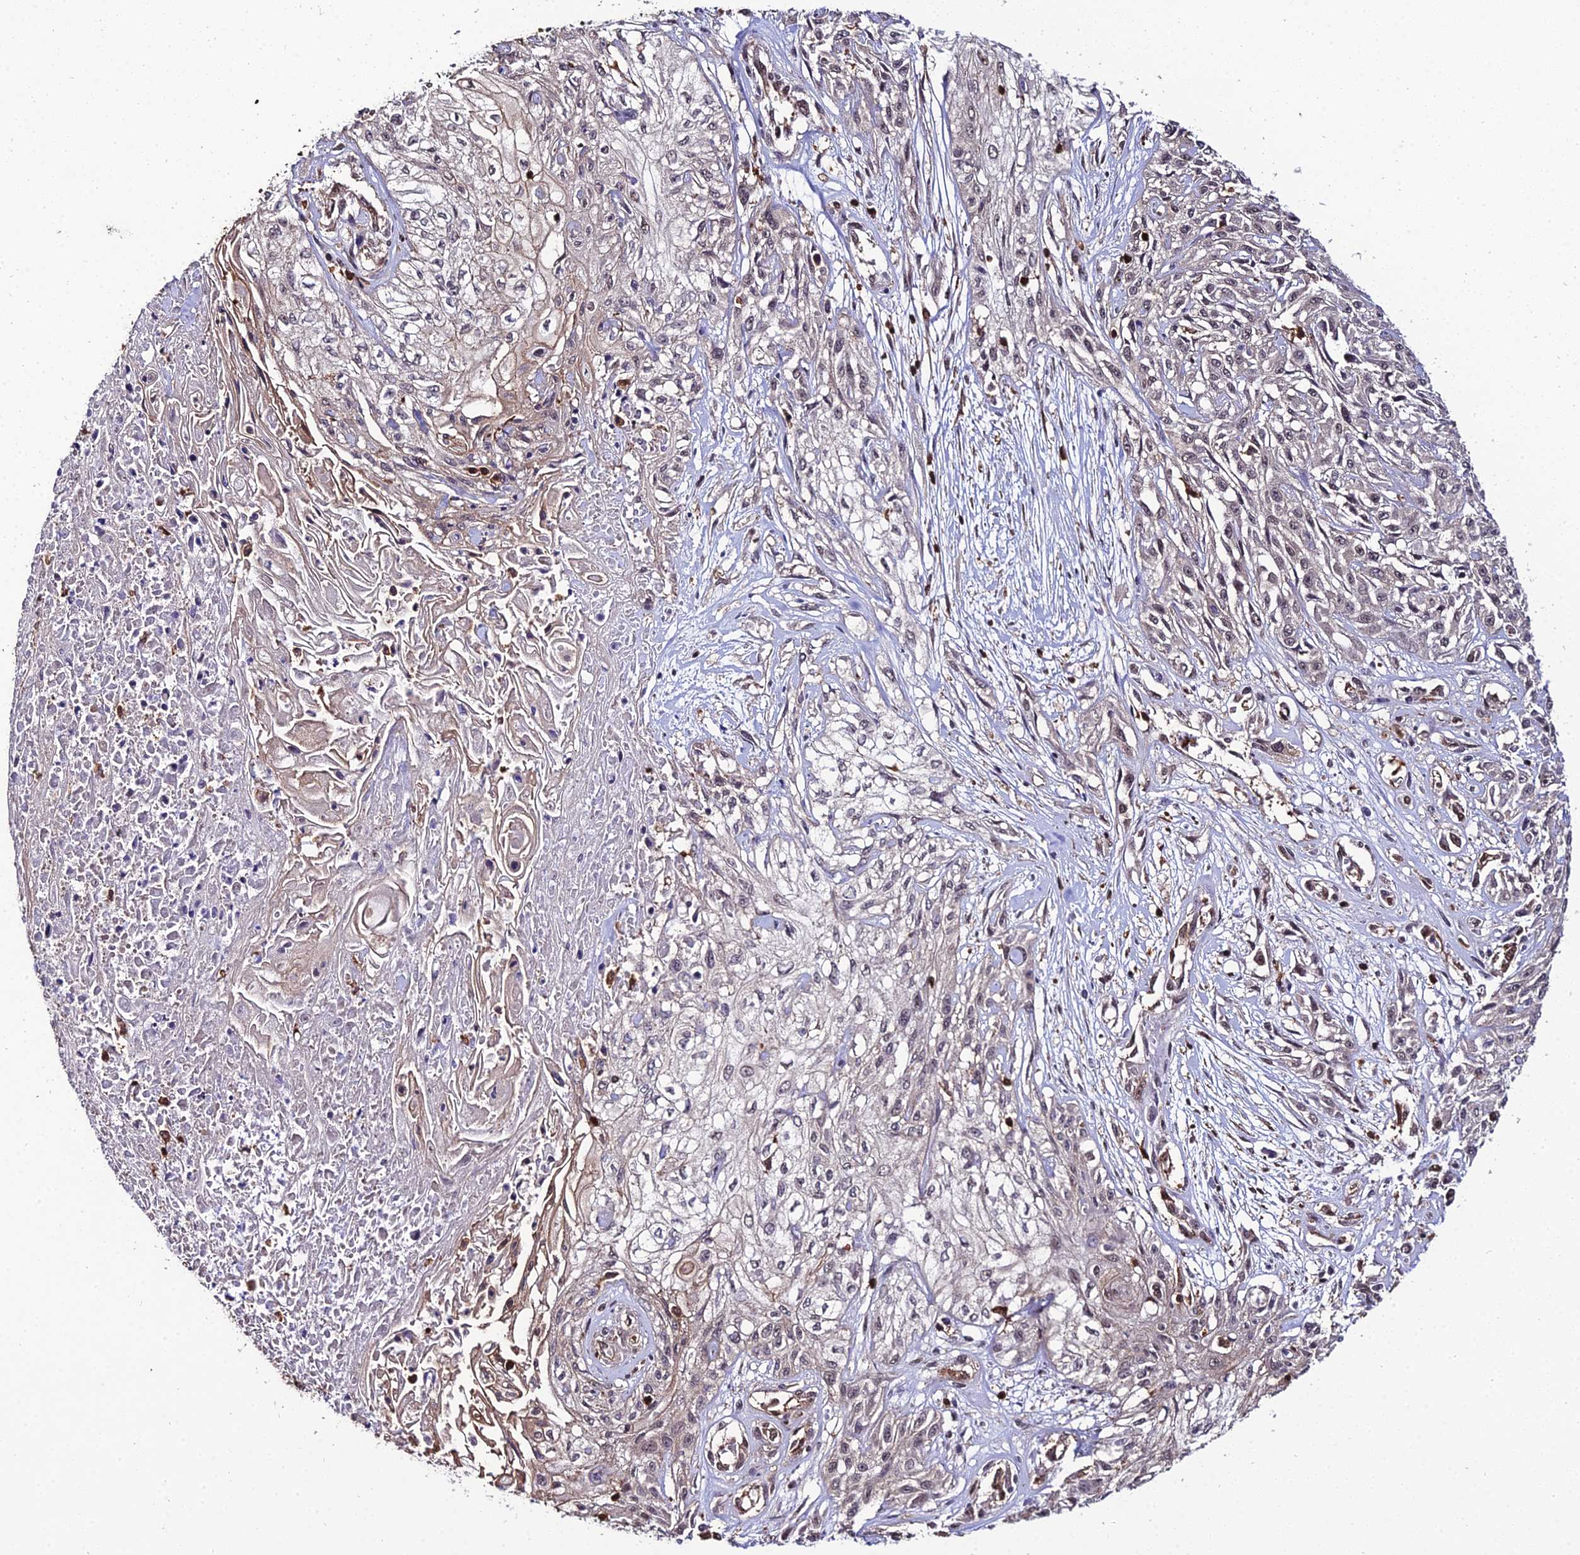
{"staining": {"intensity": "weak", "quantity": "25%-75%", "location": "nuclear"}, "tissue": "skin cancer", "cell_type": "Tumor cells", "image_type": "cancer", "snomed": [{"axis": "morphology", "description": "Squamous cell carcinoma, NOS"}, {"axis": "morphology", "description": "Squamous cell carcinoma, metastatic, NOS"}, {"axis": "topography", "description": "Skin"}, {"axis": "topography", "description": "Lymph node"}], "caption": "The image reveals a brown stain indicating the presence of a protein in the nuclear of tumor cells in metastatic squamous cell carcinoma (skin). Using DAB (3,3'-diaminobenzidine) (brown) and hematoxylin (blue) stains, captured at high magnification using brightfield microscopy.", "gene": "PPP4C", "patient": {"sex": "male", "age": 75}}